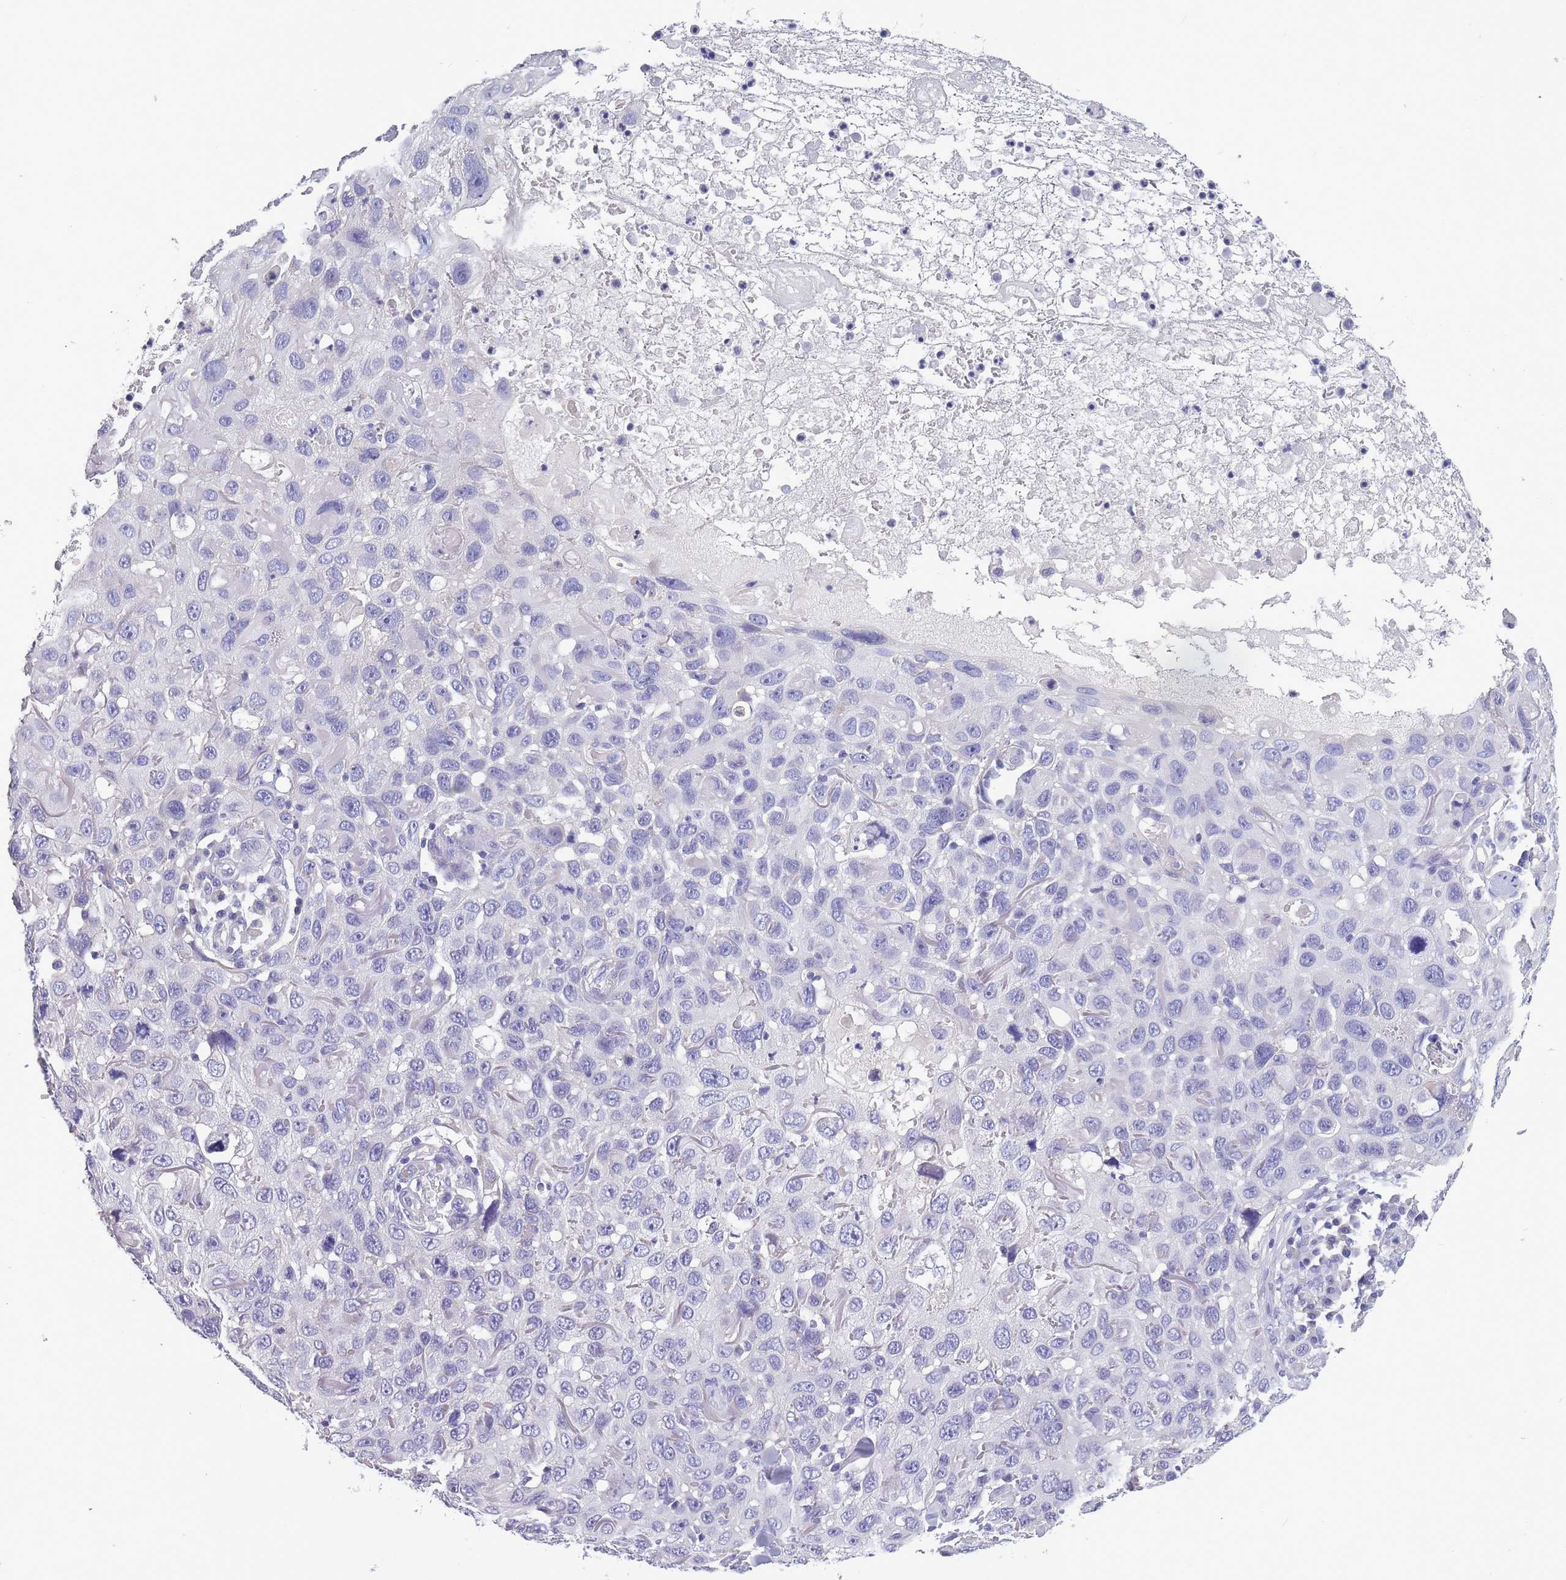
{"staining": {"intensity": "negative", "quantity": "none", "location": "none"}, "tissue": "skin cancer", "cell_type": "Tumor cells", "image_type": "cancer", "snomed": [{"axis": "morphology", "description": "Squamous cell carcinoma in situ, NOS"}, {"axis": "morphology", "description": "Squamous cell carcinoma, NOS"}, {"axis": "topography", "description": "Skin"}], "caption": "Immunohistochemical staining of squamous cell carcinoma (skin) demonstrates no significant expression in tumor cells.", "gene": "OR4C5", "patient": {"sex": "male", "age": 93}}